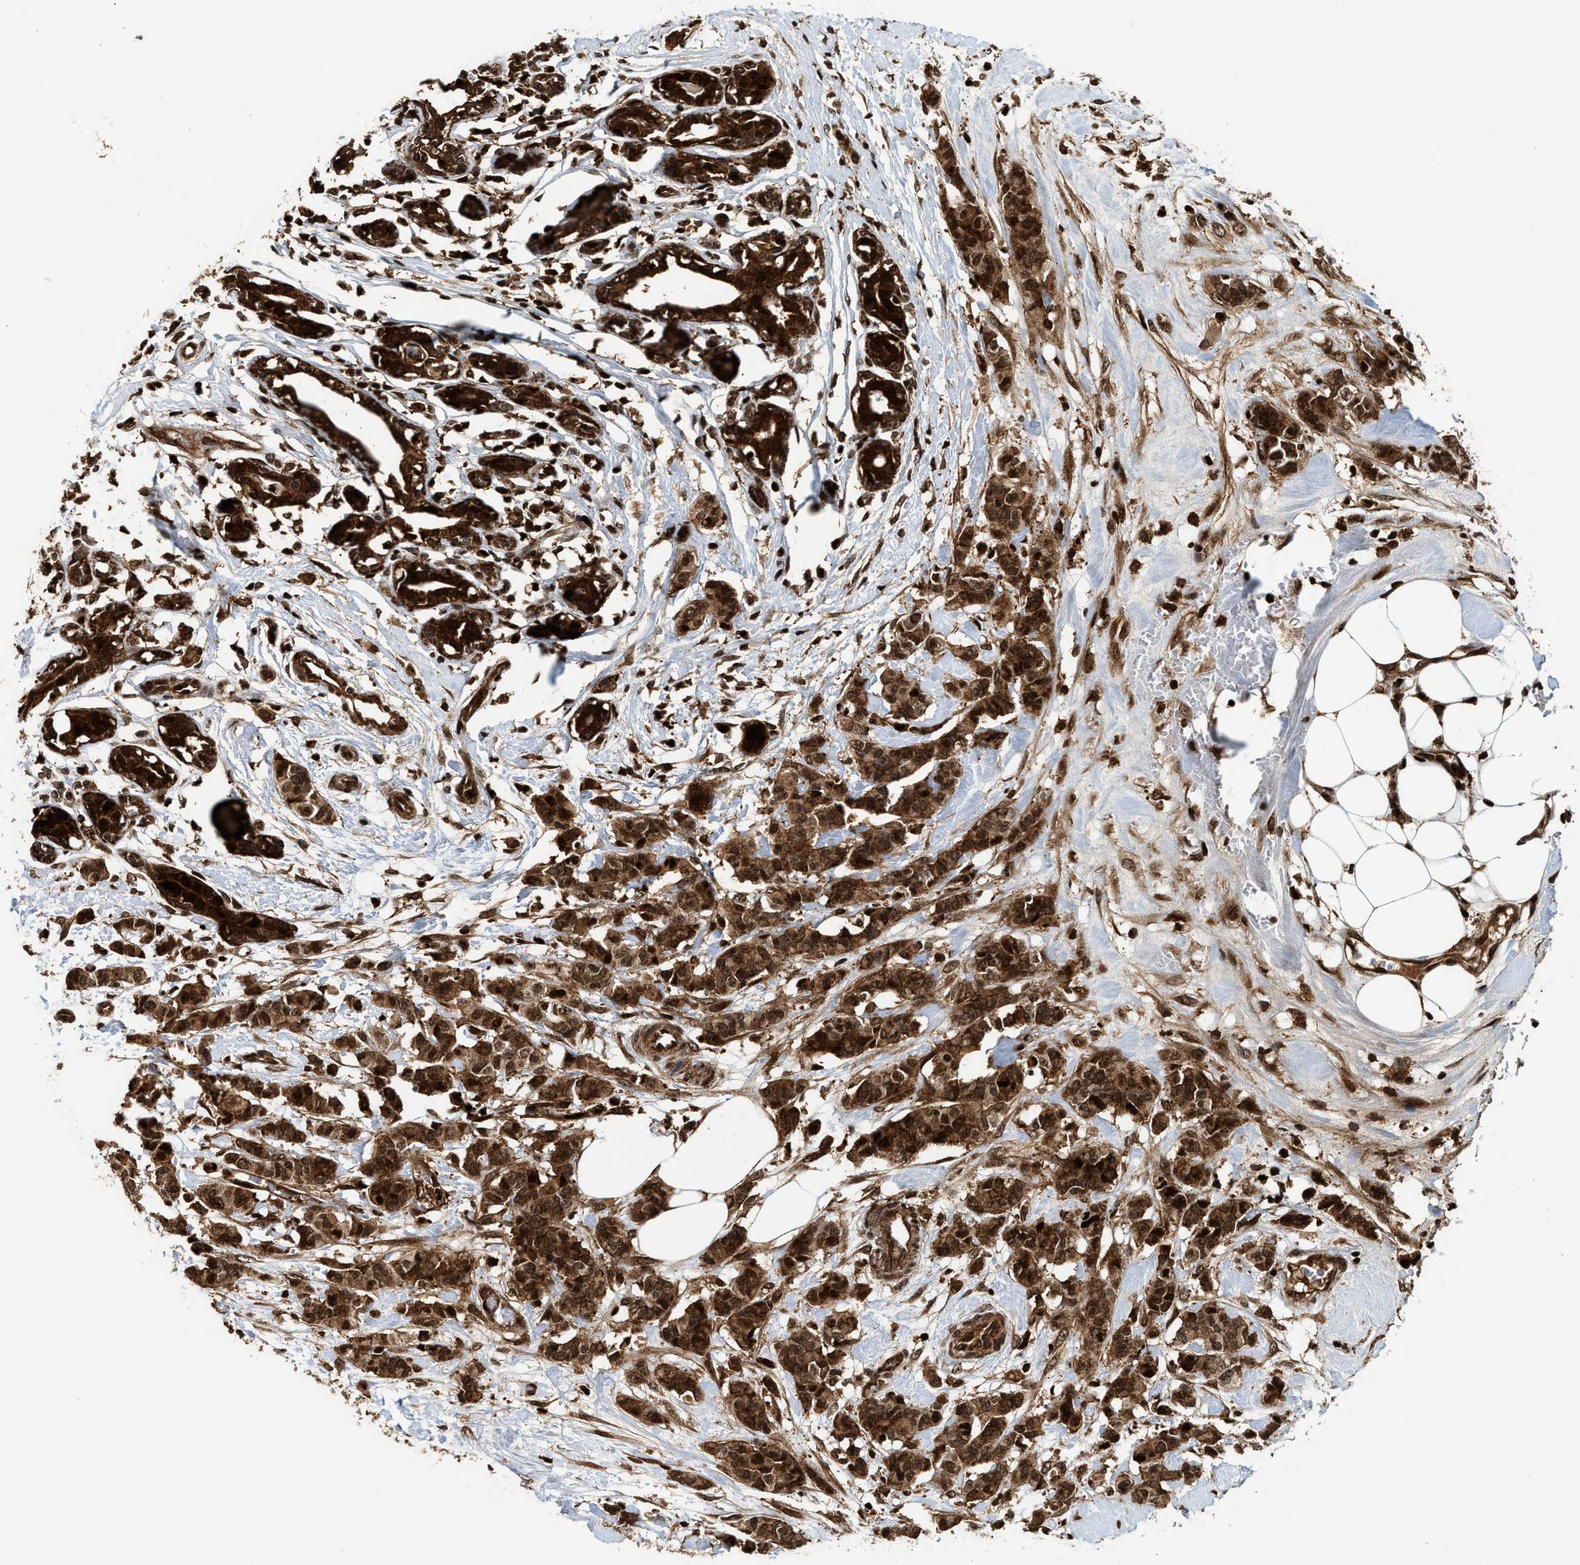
{"staining": {"intensity": "strong", "quantity": ">75%", "location": "cytoplasmic/membranous,nuclear"}, "tissue": "breast cancer", "cell_type": "Tumor cells", "image_type": "cancer", "snomed": [{"axis": "morphology", "description": "Normal tissue, NOS"}, {"axis": "morphology", "description": "Duct carcinoma"}, {"axis": "topography", "description": "Breast"}], "caption": "Immunohistochemical staining of human breast infiltrating ductal carcinoma shows high levels of strong cytoplasmic/membranous and nuclear staining in approximately >75% of tumor cells.", "gene": "MDM2", "patient": {"sex": "female", "age": 40}}